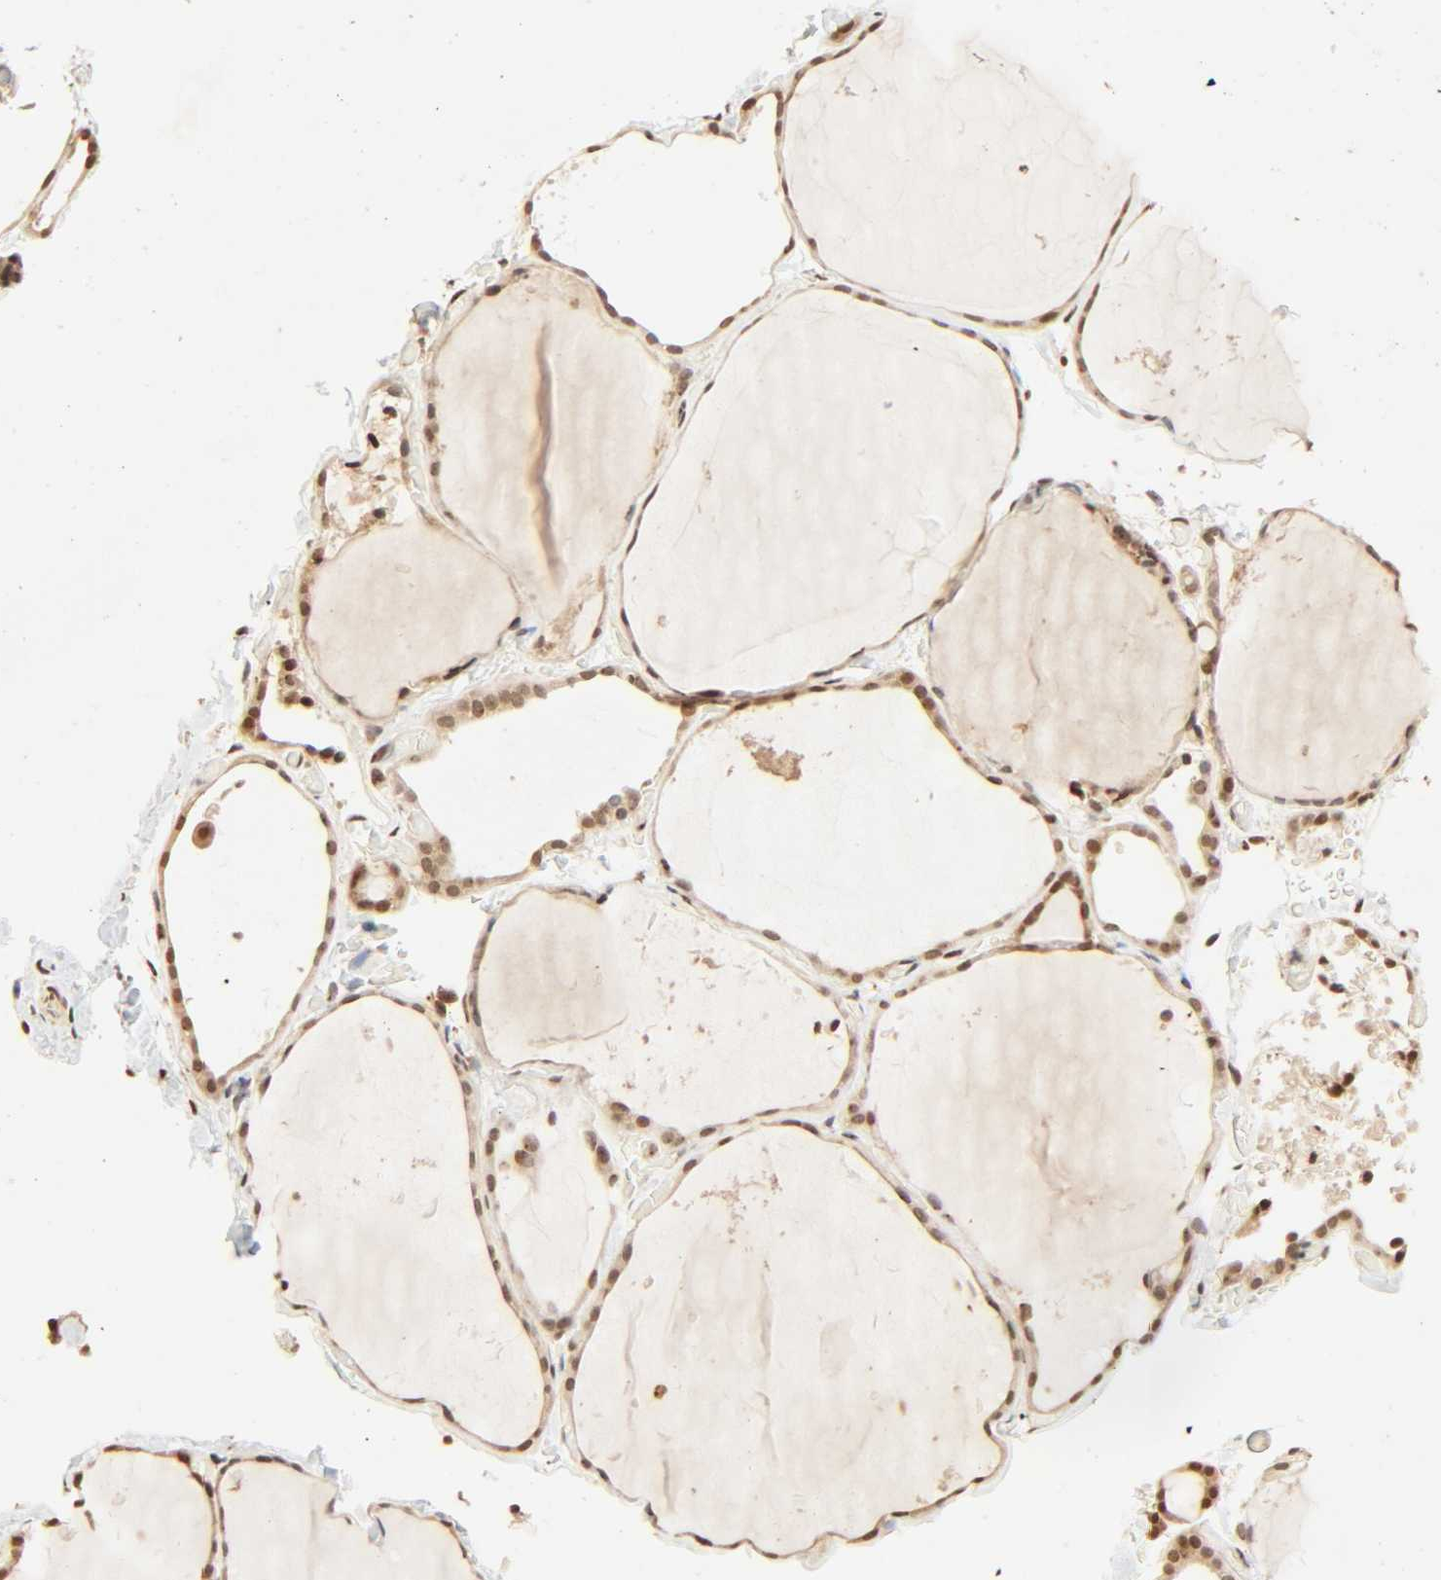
{"staining": {"intensity": "moderate", "quantity": "25%-75%", "location": "nuclear"}, "tissue": "thyroid gland", "cell_type": "Glandular cells", "image_type": "normal", "snomed": [{"axis": "morphology", "description": "Normal tissue, NOS"}, {"axis": "topography", "description": "Thyroid gland"}], "caption": "Thyroid gland stained with DAB (3,3'-diaminobenzidine) immunohistochemistry (IHC) exhibits medium levels of moderate nuclear positivity in about 25%-75% of glandular cells. The protein of interest is stained brown, and the nuclei are stained in blue (DAB IHC with brightfield microscopy, high magnification).", "gene": "UBC", "patient": {"sex": "female", "age": 22}}